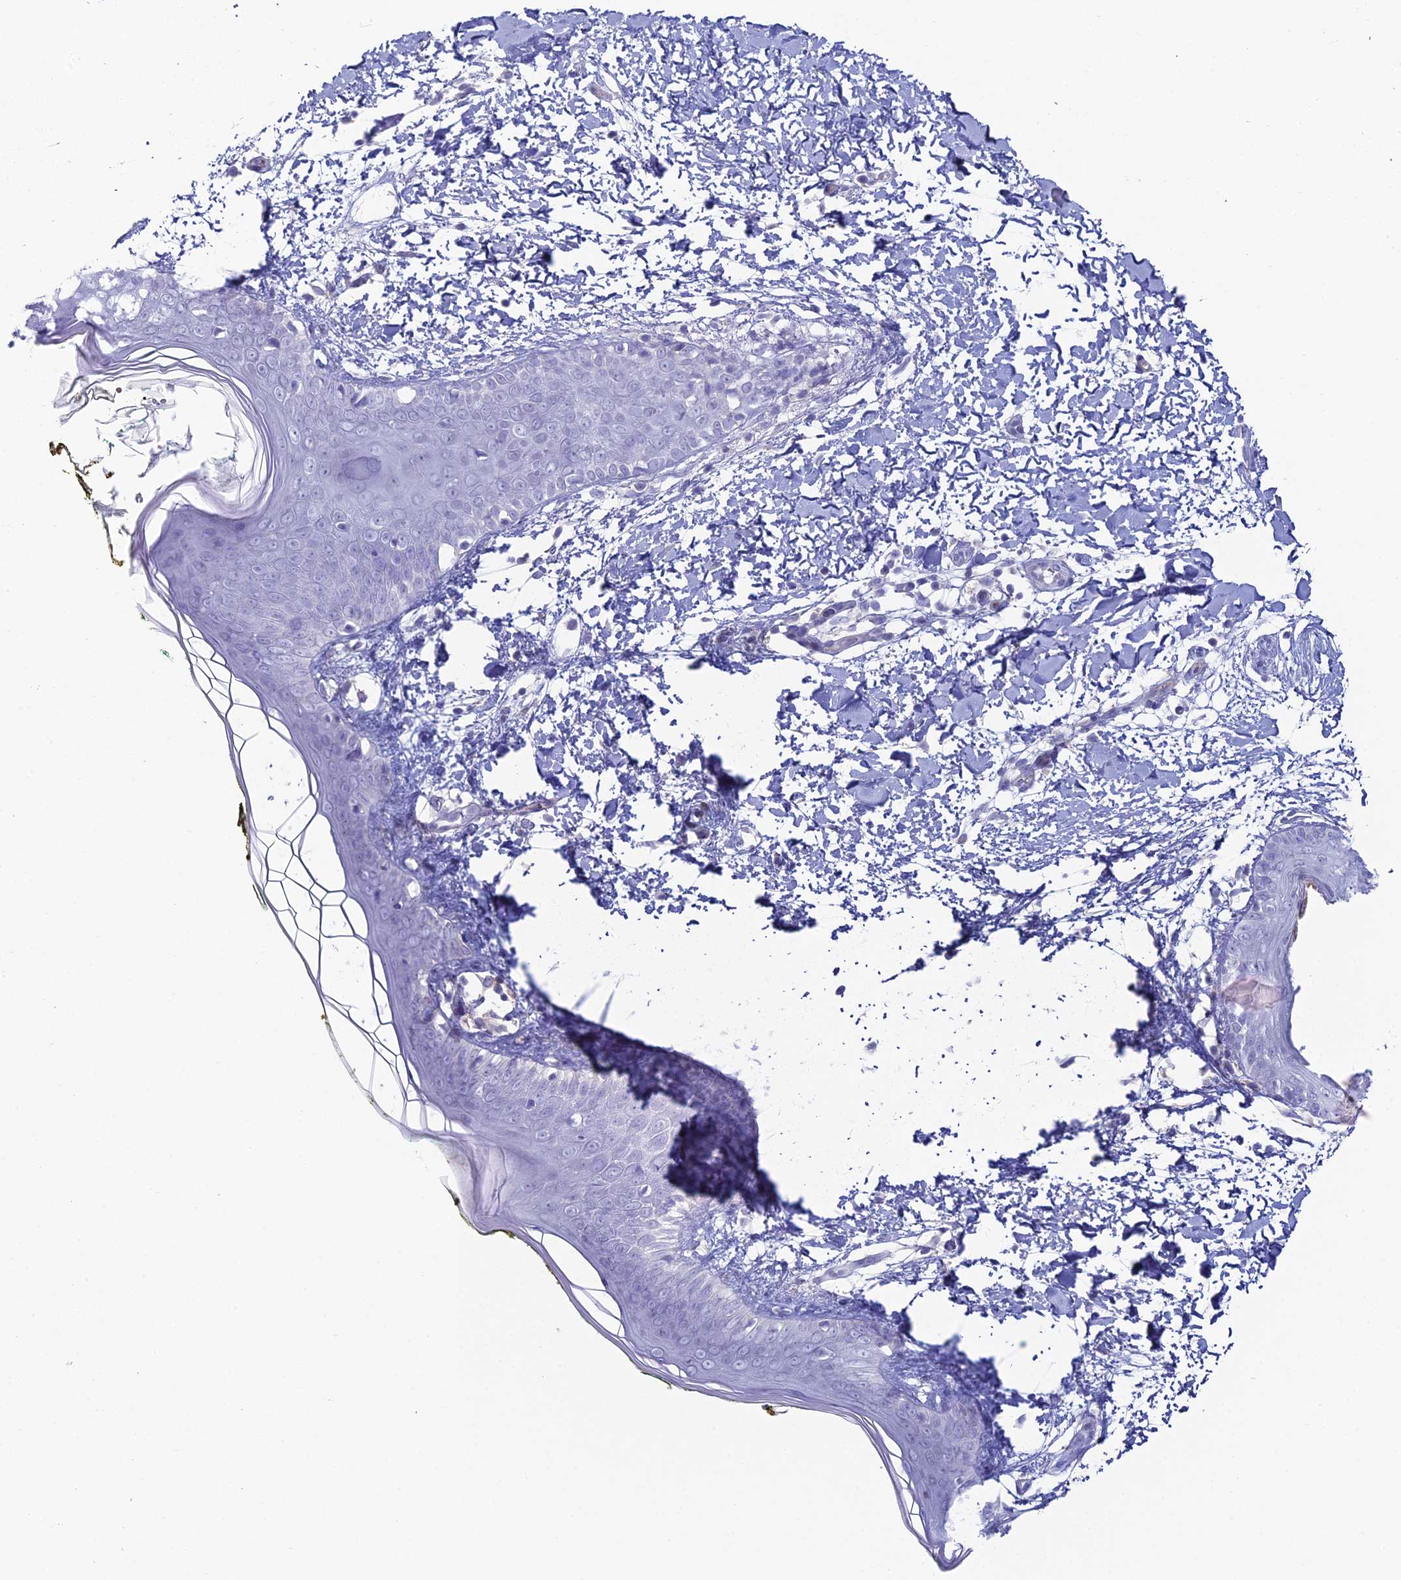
{"staining": {"intensity": "negative", "quantity": "none", "location": "none"}, "tissue": "skin", "cell_type": "Fibroblasts", "image_type": "normal", "snomed": [{"axis": "morphology", "description": "Normal tissue, NOS"}, {"axis": "topography", "description": "Skin"}], "caption": "Histopathology image shows no protein positivity in fibroblasts of normal skin. (DAB (3,3'-diaminobenzidine) immunohistochemistry (IHC), high magnification).", "gene": "ACE", "patient": {"sex": "female", "age": 34}}